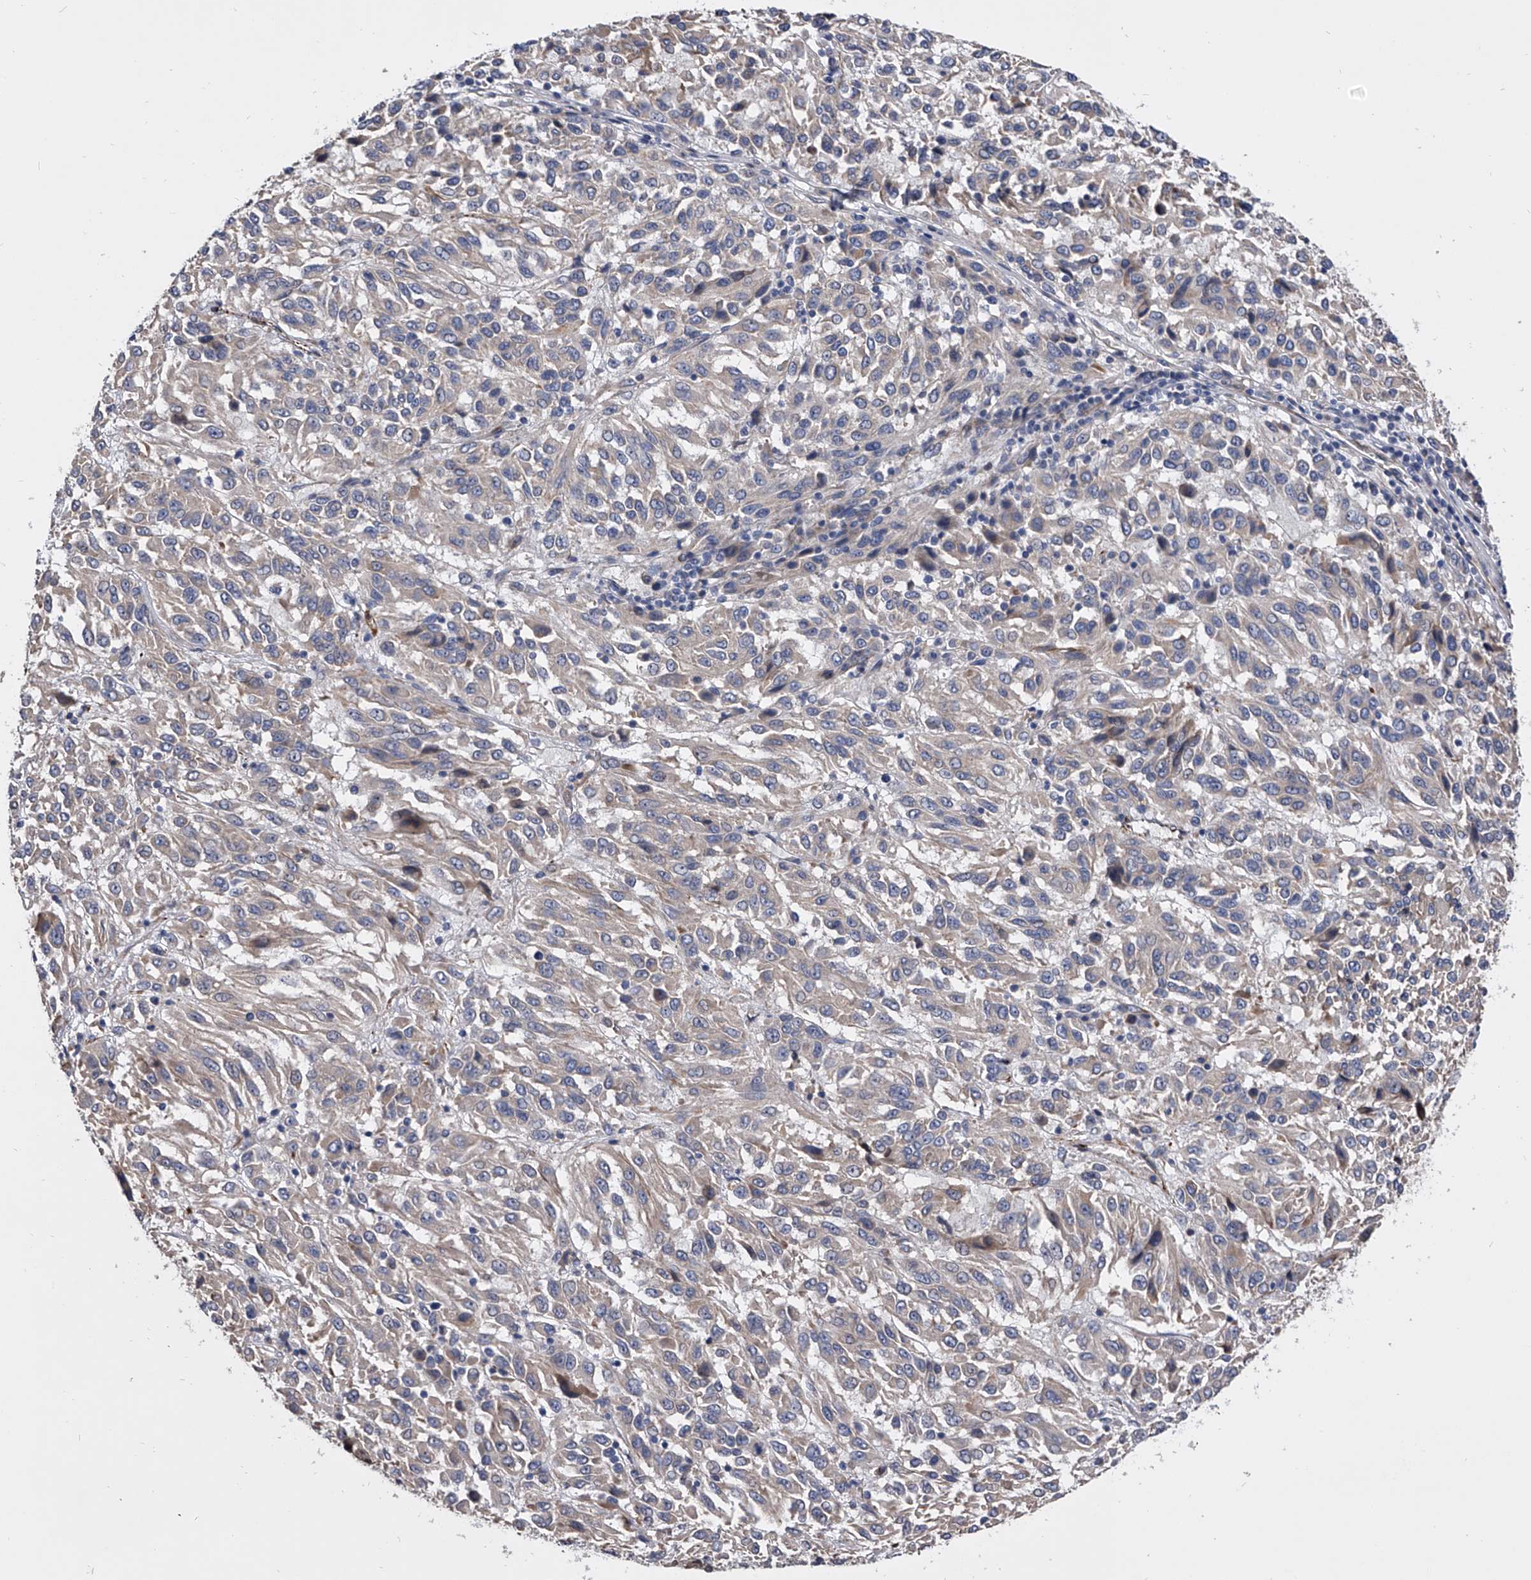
{"staining": {"intensity": "negative", "quantity": "none", "location": "none"}, "tissue": "melanoma", "cell_type": "Tumor cells", "image_type": "cancer", "snomed": [{"axis": "morphology", "description": "Malignant melanoma, Metastatic site"}, {"axis": "topography", "description": "Lung"}], "caption": "IHC of human melanoma demonstrates no staining in tumor cells.", "gene": "EFCAB7", "patient": {"sex": "male", "age": 64}}